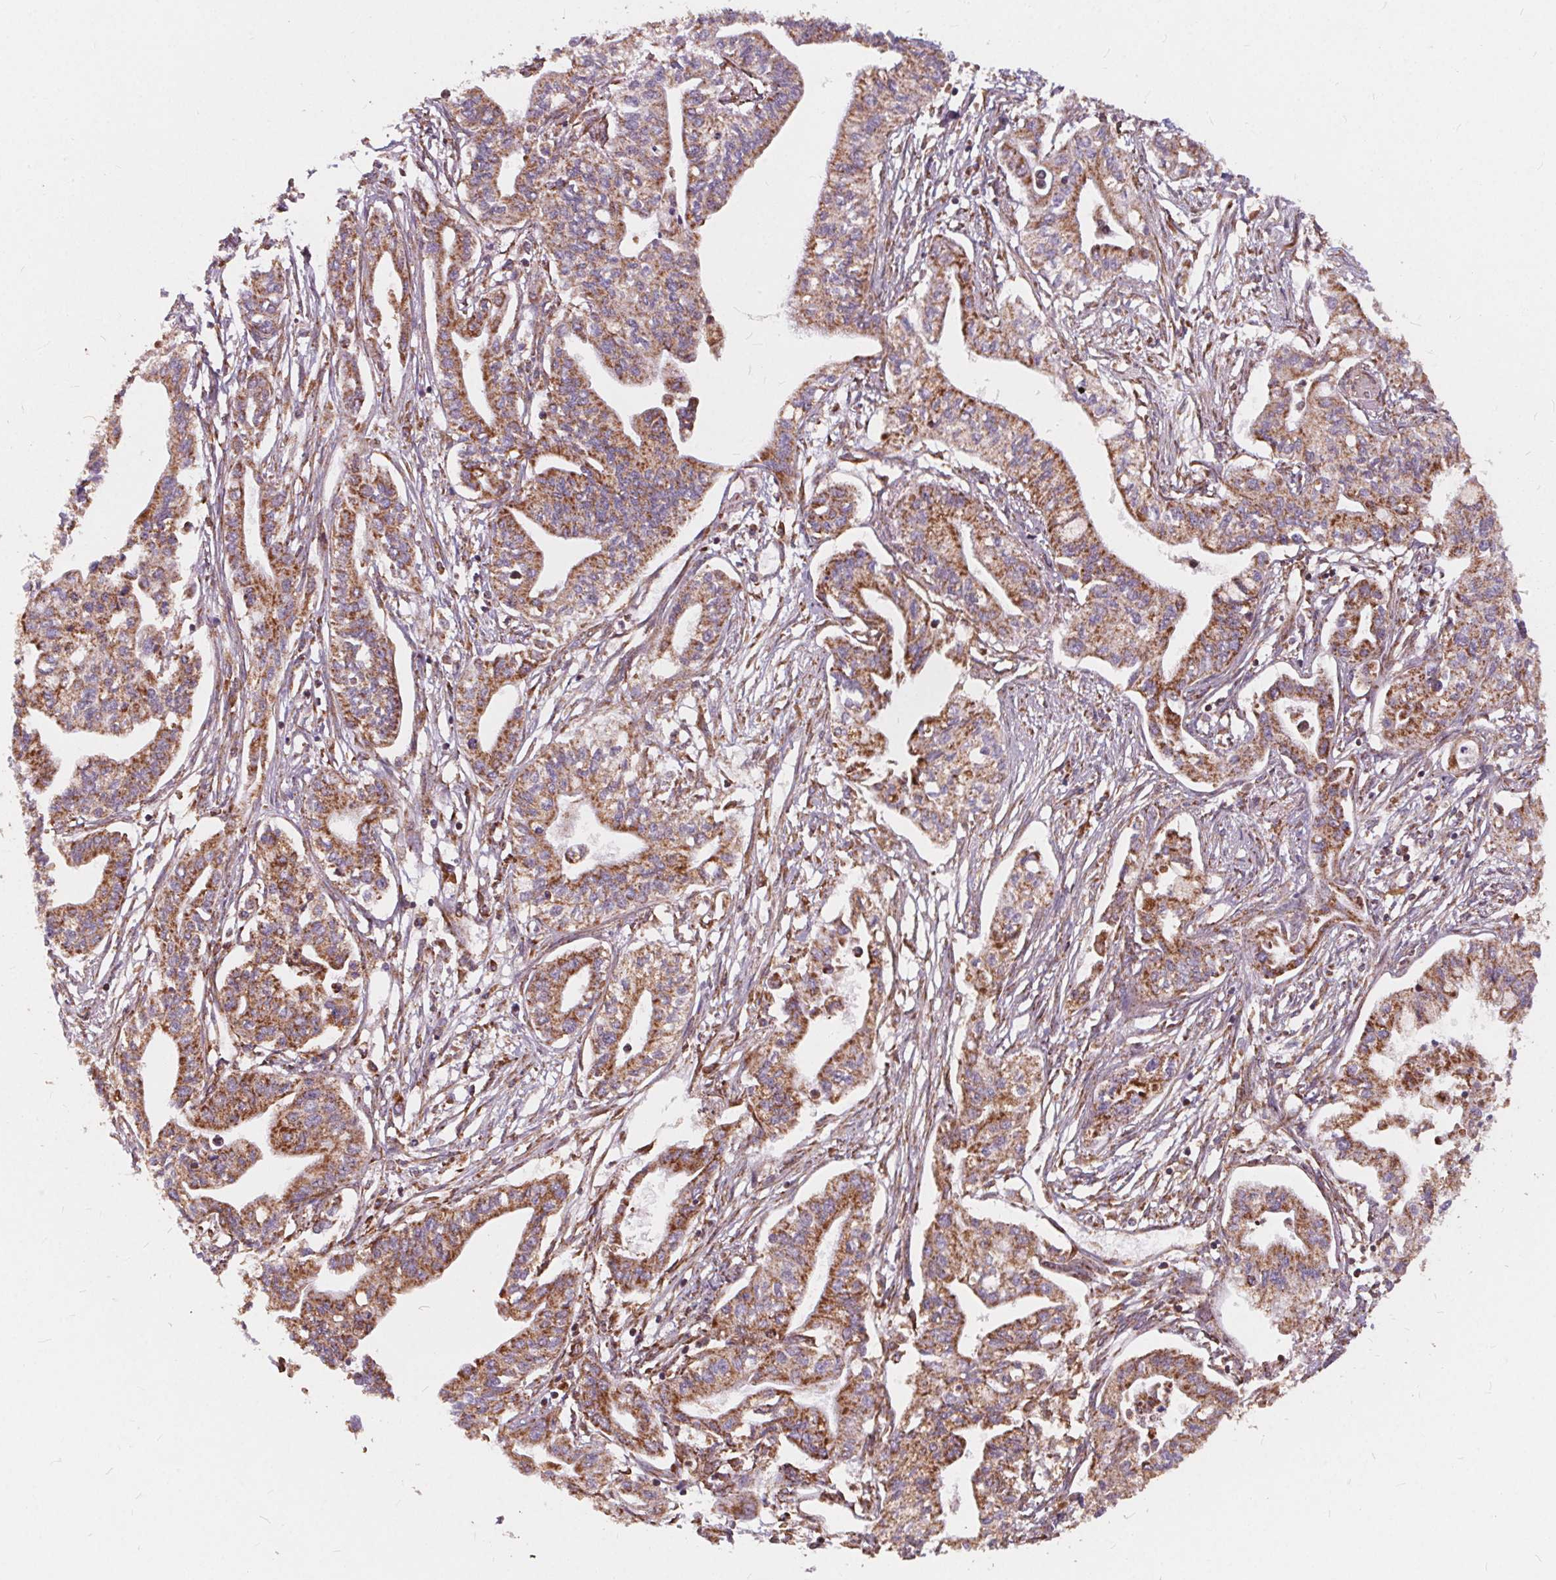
{"staining": {"intensity": "moderate", "quantity": ">75%", "location": "cytoplasmic/membranous"}, "tissue": "pancreatic cancer", "cell_type": "Tumor cells", "image_type": "cancer", "snomed": [{"axis": "morphology", "description": "Adenocarcinoma, NOS"}, {"axis": "topography", "description": "Pancreas"}], "caption": "A photomicrograph of pancreatic adenocarcinoma stained for a protein exhibits moderate cytoplasmic/membranous brown staining in tumor cells. Using DAB (brown) and hematoxylin (blue) stains, captured at high magnification using brightfield microscopy.", "gene": "PLSCR3", "patient": {"sex": "male", "age": 60}}